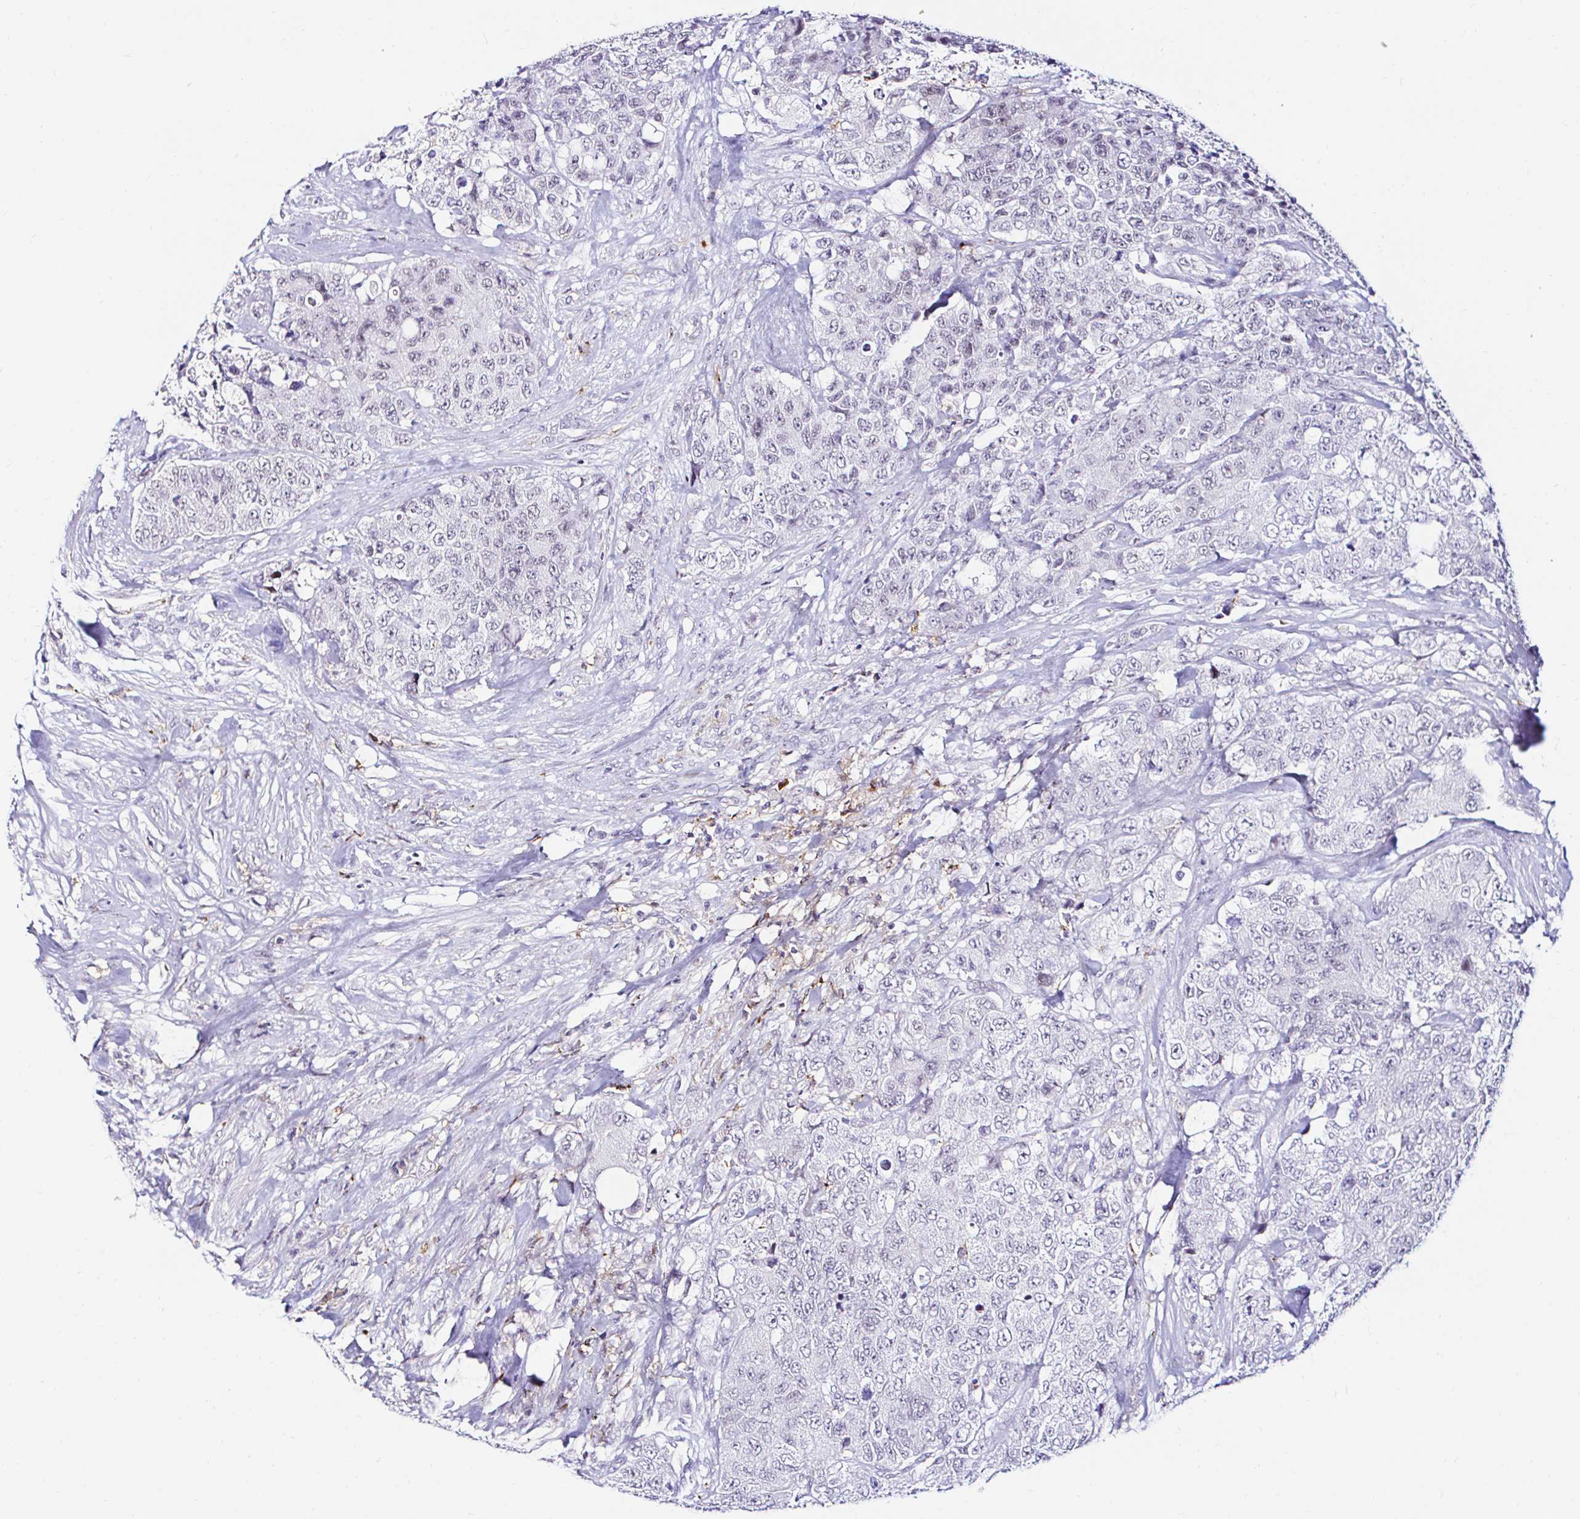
{"staining": {"intensity": "negative", "quantity": "none", "location": "none"}, "tissue": "urothelial cancer", "cell_type": "Tumor cells", "image_type": "cancer", "snomed": [{"axis": "morphology", "description": "Urothelial carcinoma, High grade"}, {"axis": "topography", "description": "Urinary bladder"}], "caption": "There is no significant staining in tumor cells of urothelial cancer.", "gene": "CYBB", "patient": {"sex": "female", "age": 78}}